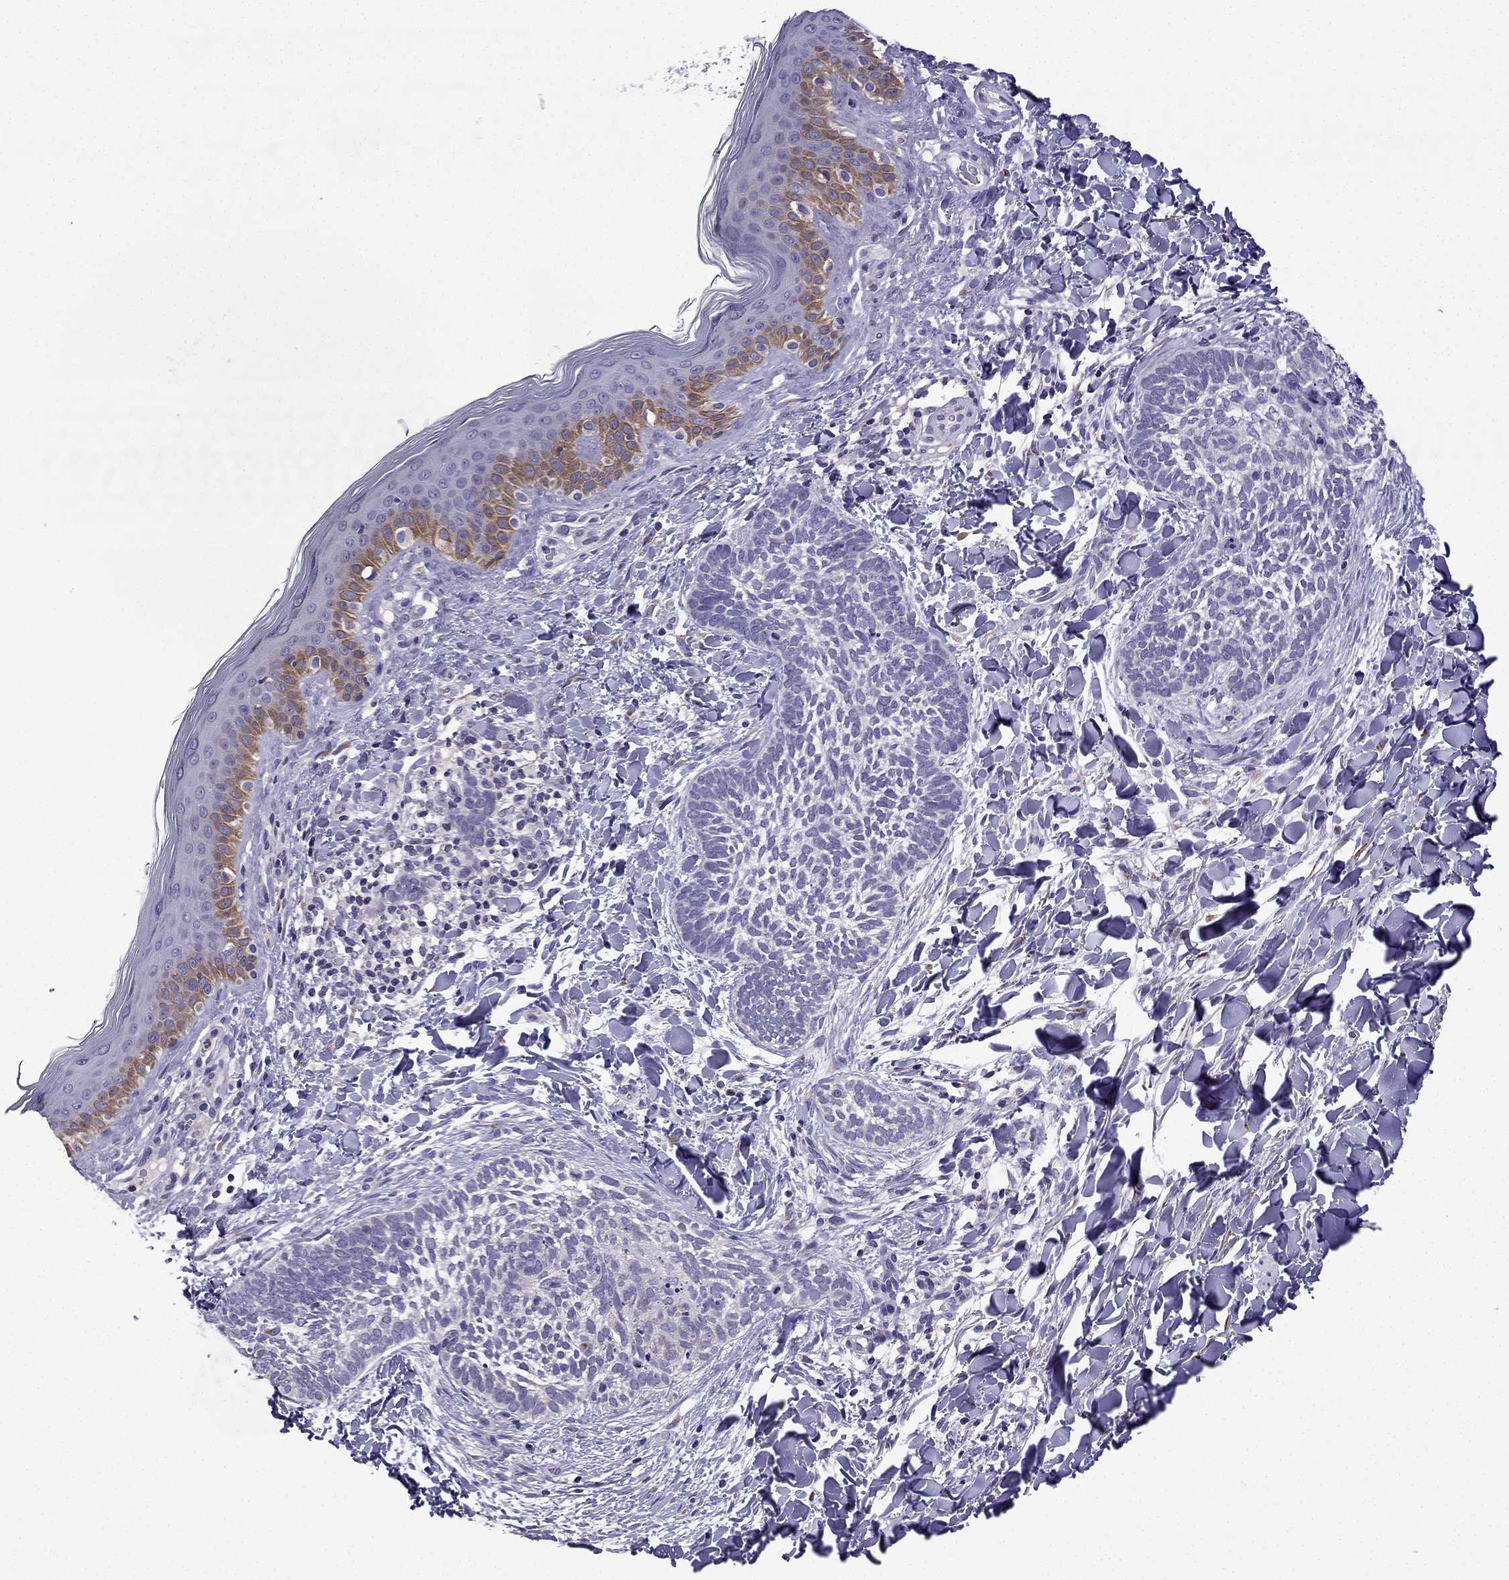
{"staining": {"intensity": "negative", "quantity": "none", "location": "none"}, "tissue": "skin cancer", "cell_type": "Tumor cells", "image_type": "cancer", "snomed": [{"axis": "morphology", "description": "Normal tissue, NOS"}, {"axis": "morphology", "description": "Basal cell carcinoma"}, {"axis": "topography", "description": "Skin"}], "caption": "IHC of skin cancer (basal cell carcinoma) exhibits no staining in tumor cells.", "gene": "TTN", "patient": {"sex": "male", "age": 46}}